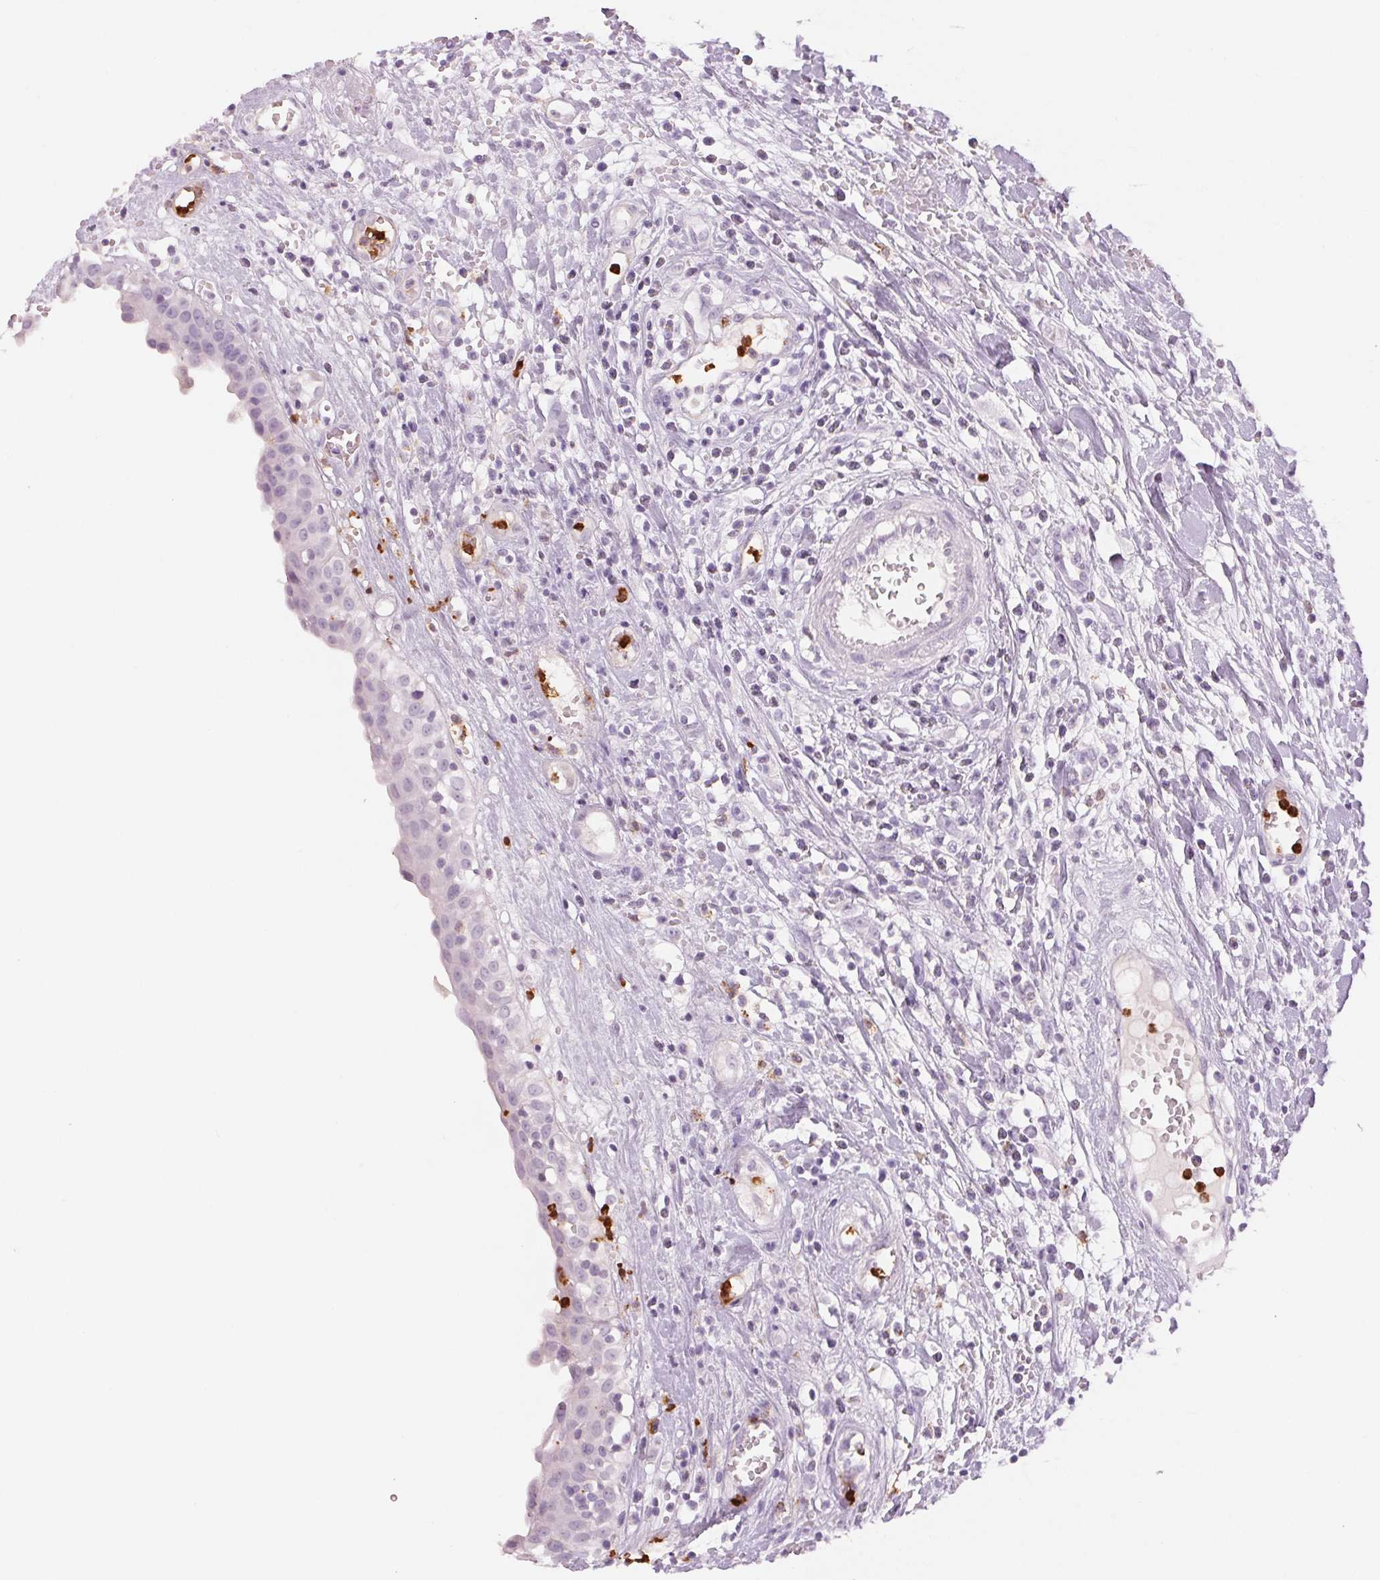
{"staining": {"intensity": "negative", "quantity": "none", "location": "none"}, "tissue": "urinary bladder", "cell_type": "Urothelial cells", "image_type": "normal", "snomed": [{"axis": "morphology", "description": "Normal tissue, NOS"}, {"axis": "topography", "description": "Urinary bladder"}], "caption": "Benign urinary bladder was stained to show a protein in brown. There is no significant expression in urothelial cells. (DAB (3,3'-diaminobenzidine) IHC with hematoxylin counter stain).", "gene": "KLK7", "patient": {"sex": "male", "age": 64}}